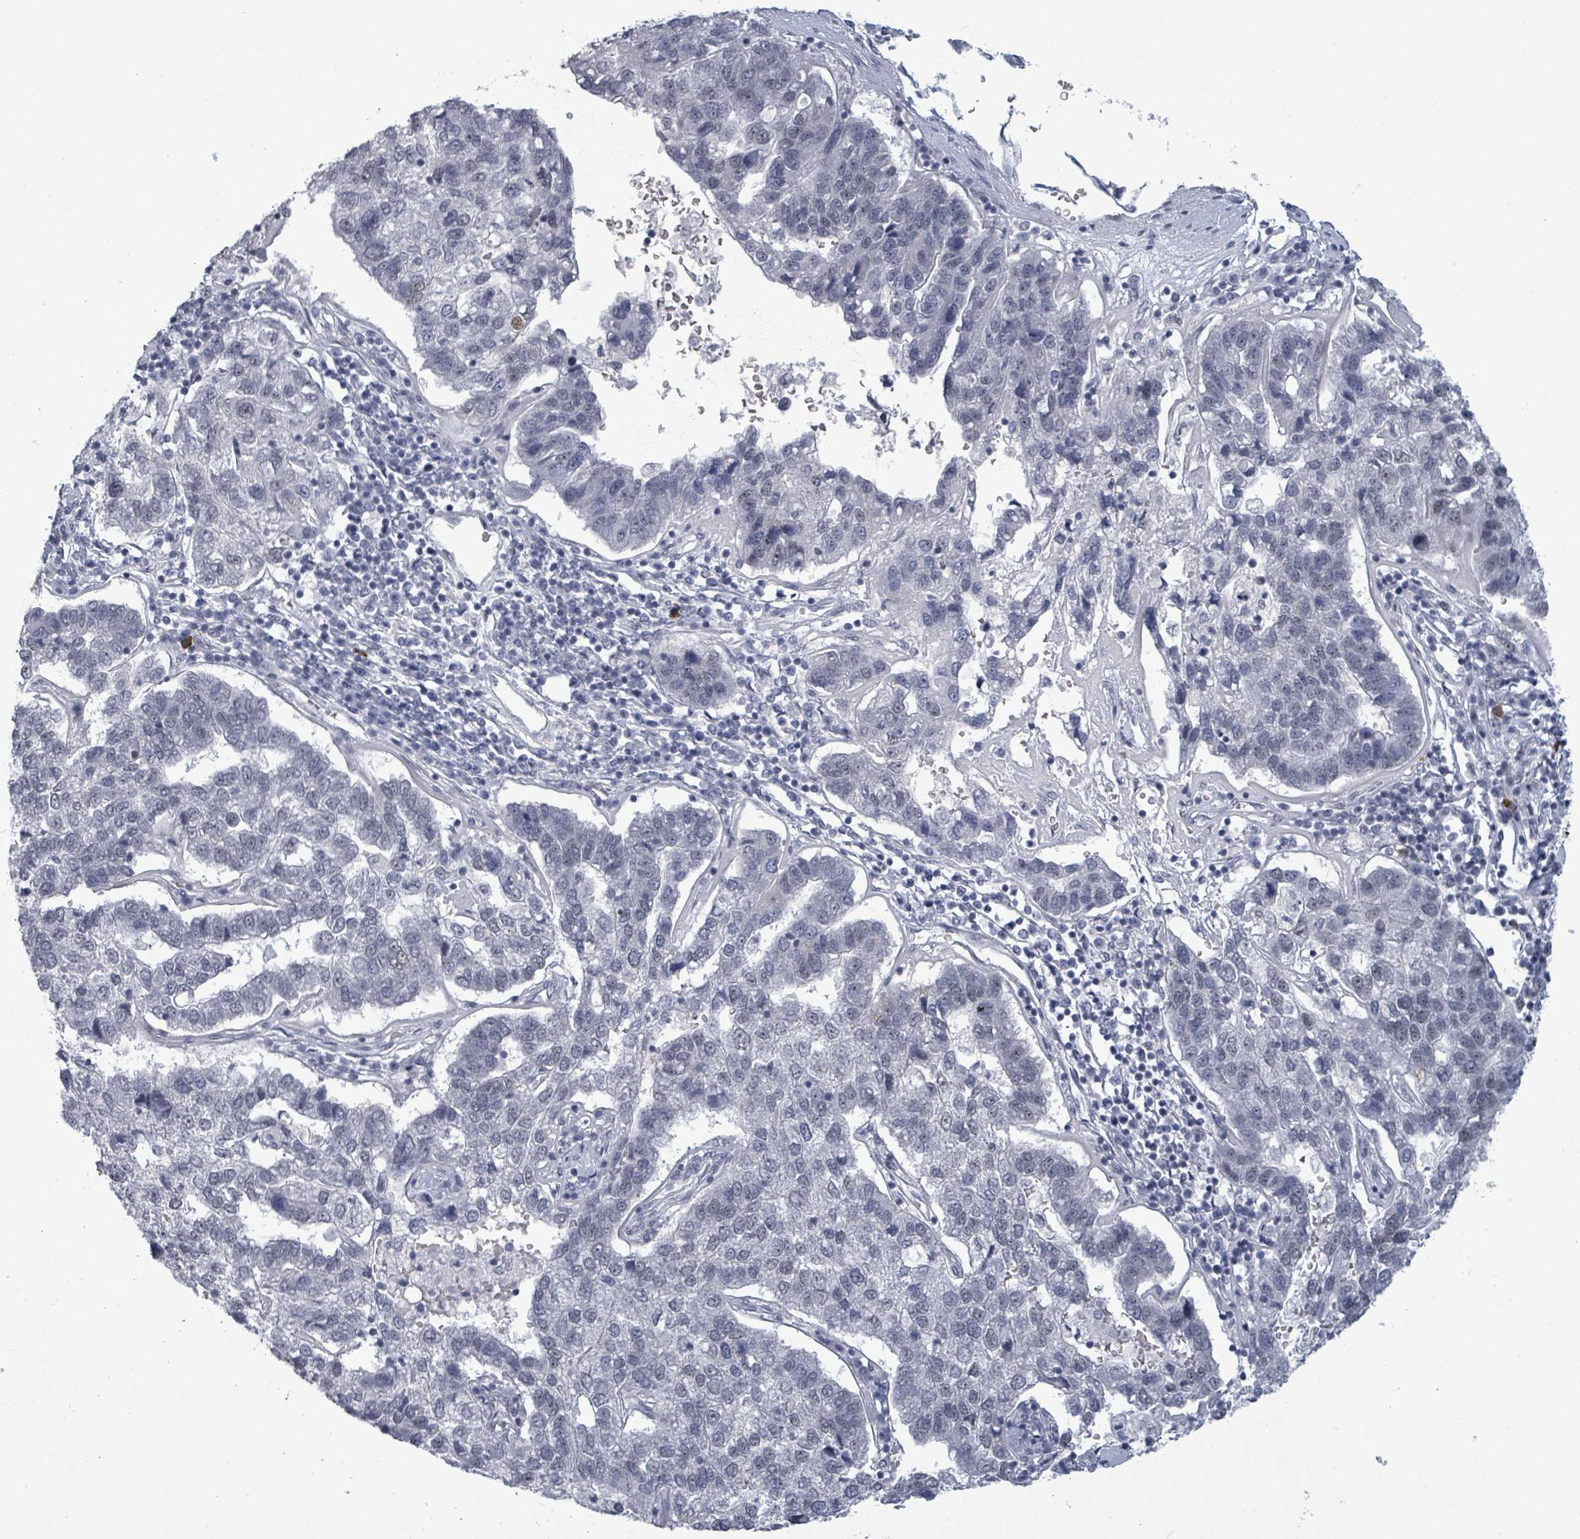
{"staining": {"intensity": "negative", "quantity": "none", "location": "none"}, "tissue": "pancreatic cancer", "cell_type": "Tumor cells", "image_type": "cancer", "snomed": [{"axis": "morphology", "description": "Adenocarcinoma, NOS"}, {"axis": "topography", "description": "Pancreas"}], "caption": "Pancreatic adenocarcinoma stained for a protein using immunohistochemistry displays no staining tumor cells.", "gene": "ERCC5", "patient": {"sex": "female", "age": 61}}